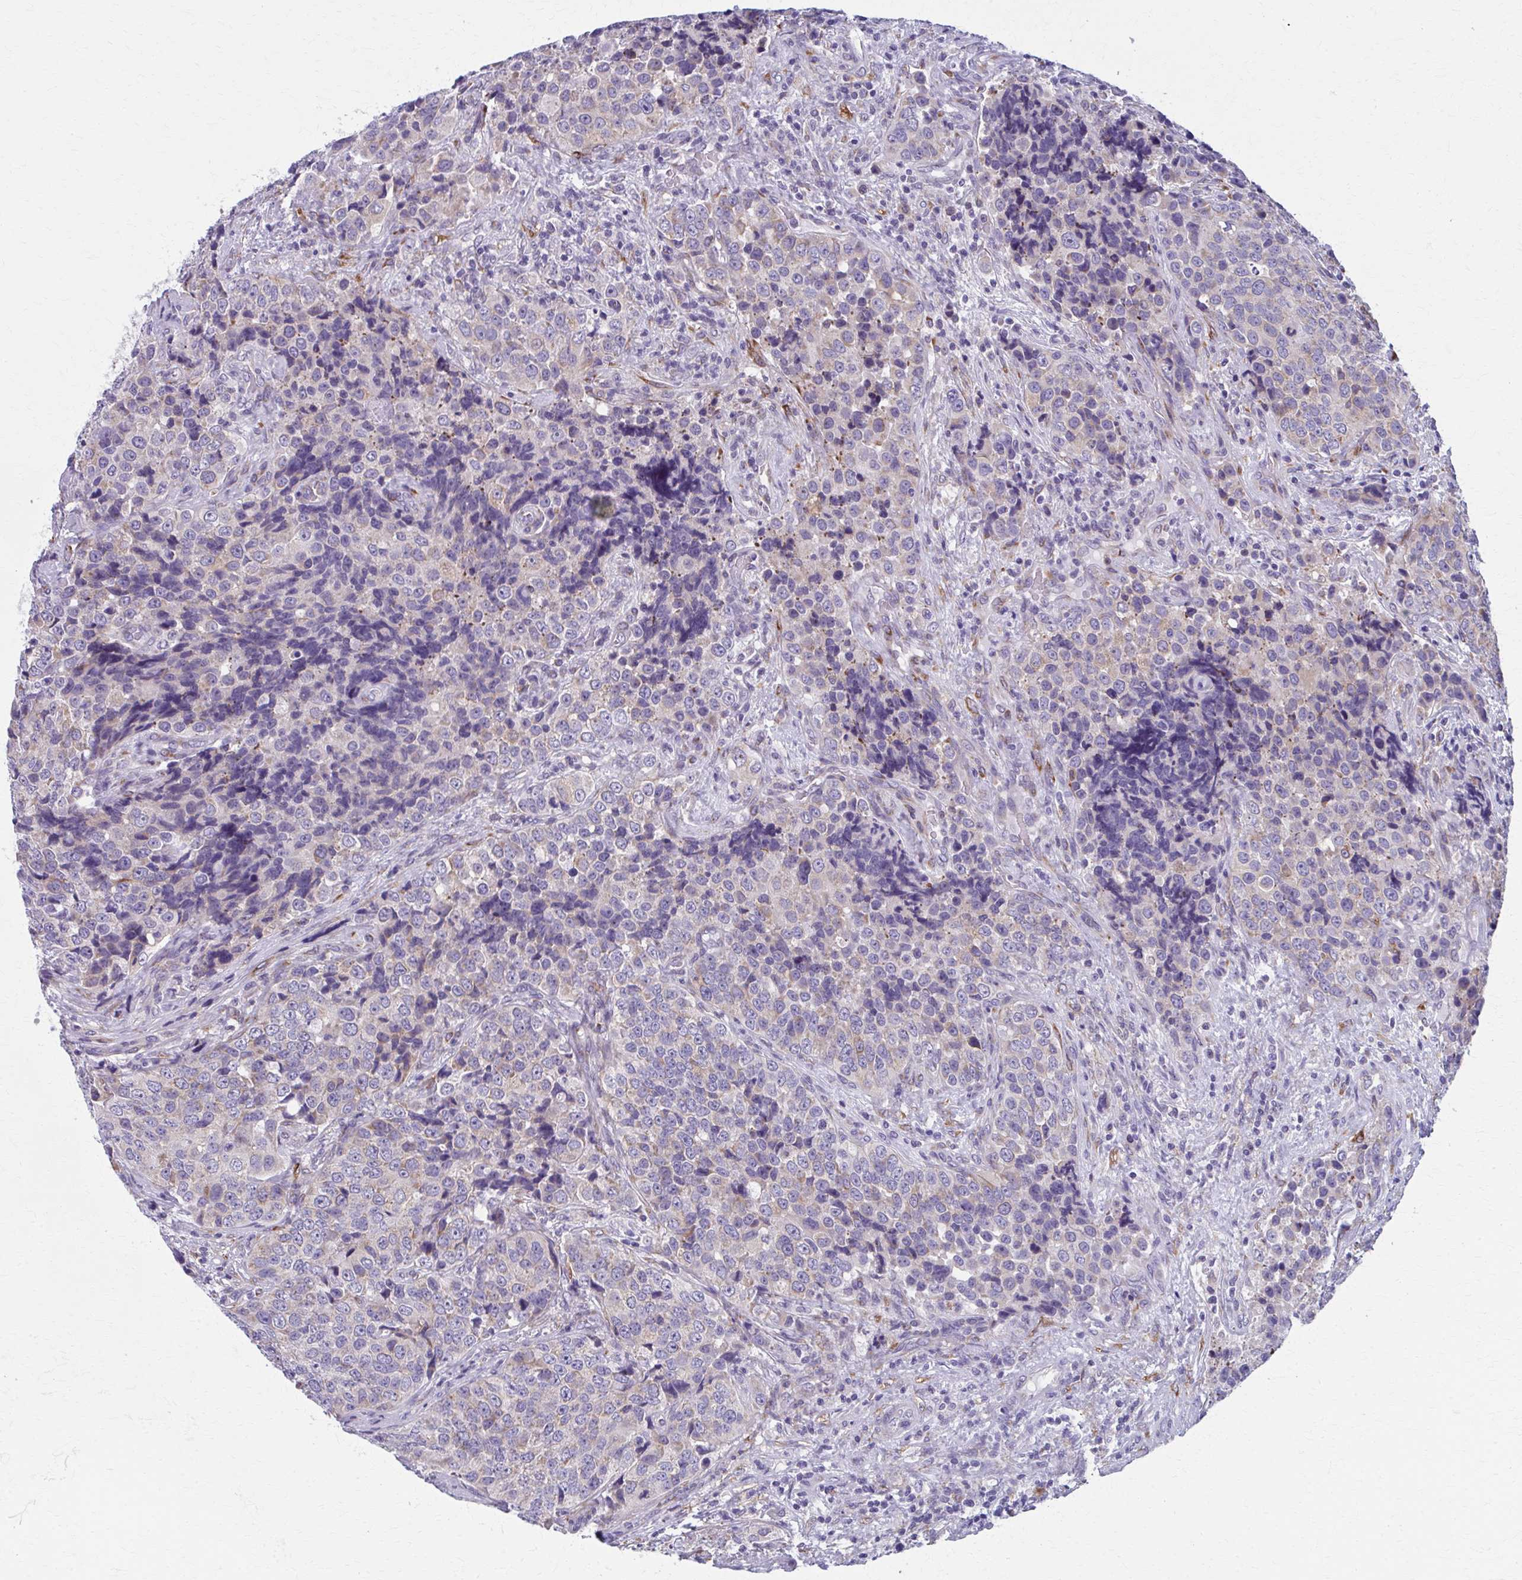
{"staining": {"intensity": "moderate", "quantity": "<25%", "location": "cytoplasmic/membranous"}, "tissue": "urothelial cancer", "cell_type": "Tumor cells", "image_type": "cancer", "snomed": [{"axis": "morphology", "description": "Urothelial carcinoma, NOS"}, {"axis": "topography", "description": "Urinary bladder"}], "caption": "A brown stain shows moderate cytoplasmic/membranous expression of a protein in human urothelial cancer tumor cells.", "gene": "SPATS2L", "patient": {"sex": "male", "age": 52}}